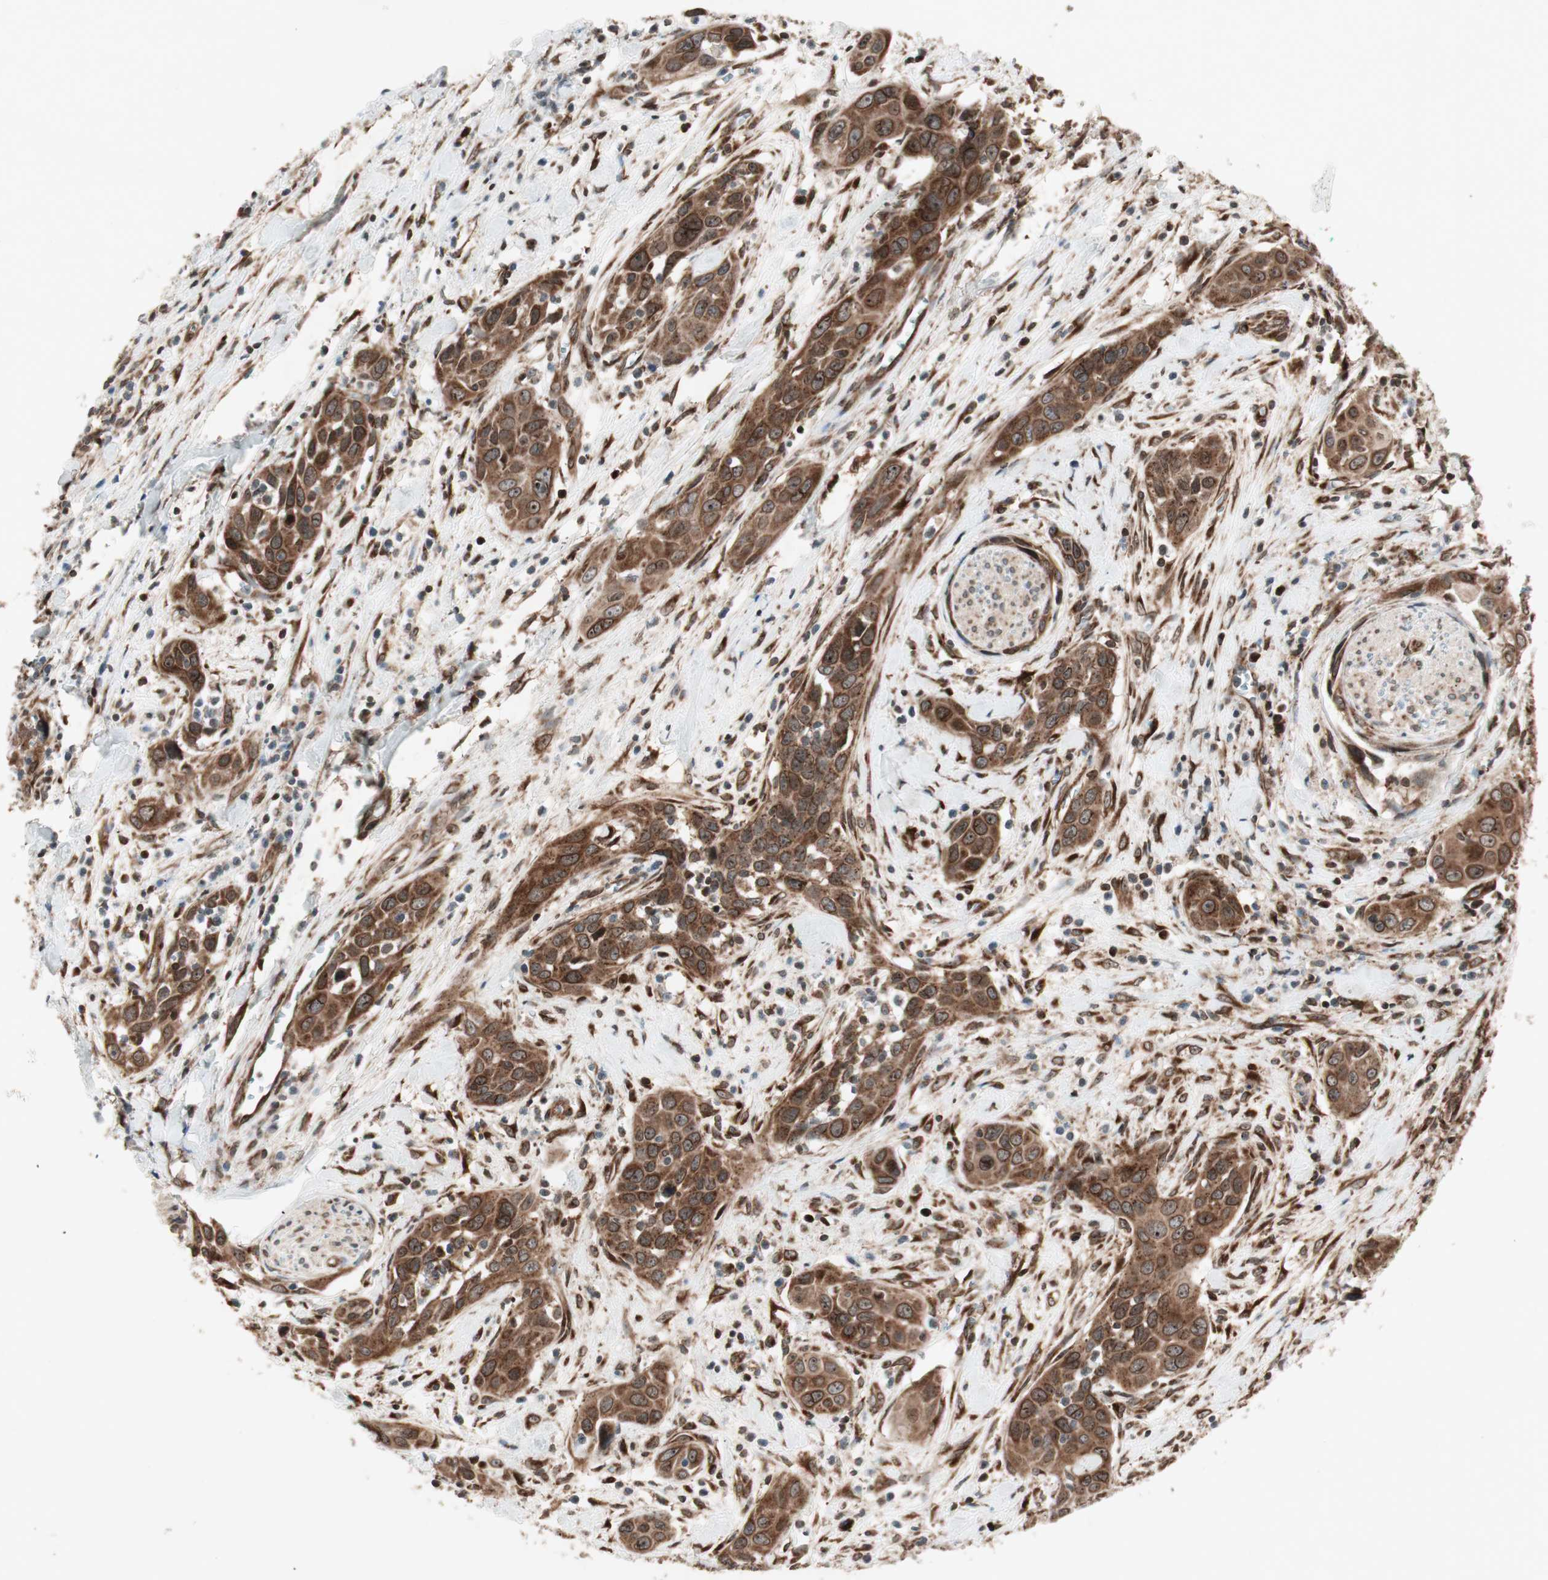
{"staining": {"intensity": "strong", "quantity": ">75%", "location": "cytoplasmic/membranous,nuclear"}, "tissue": "head and neck cancer", "cell_type": "Tumor cells", "image_type": "cancer", "snomed": [{"axis": "morphology", "description": "Squamous cell carcinoma, NOS"}, {"axis": "topography", "description": "Oral tissue"}, {"axis": "topography", "description": "Head-Neck"}], "caption": "This image demonstrates immunohistochemistry staining of squamous cell carcinoma (head and neck), with high strong cytoplasmic/membranous and nuclear expression in about >75% of tumor cells.", "gene": "NUP62", "patient": {"sex": "female", "age": 50}}